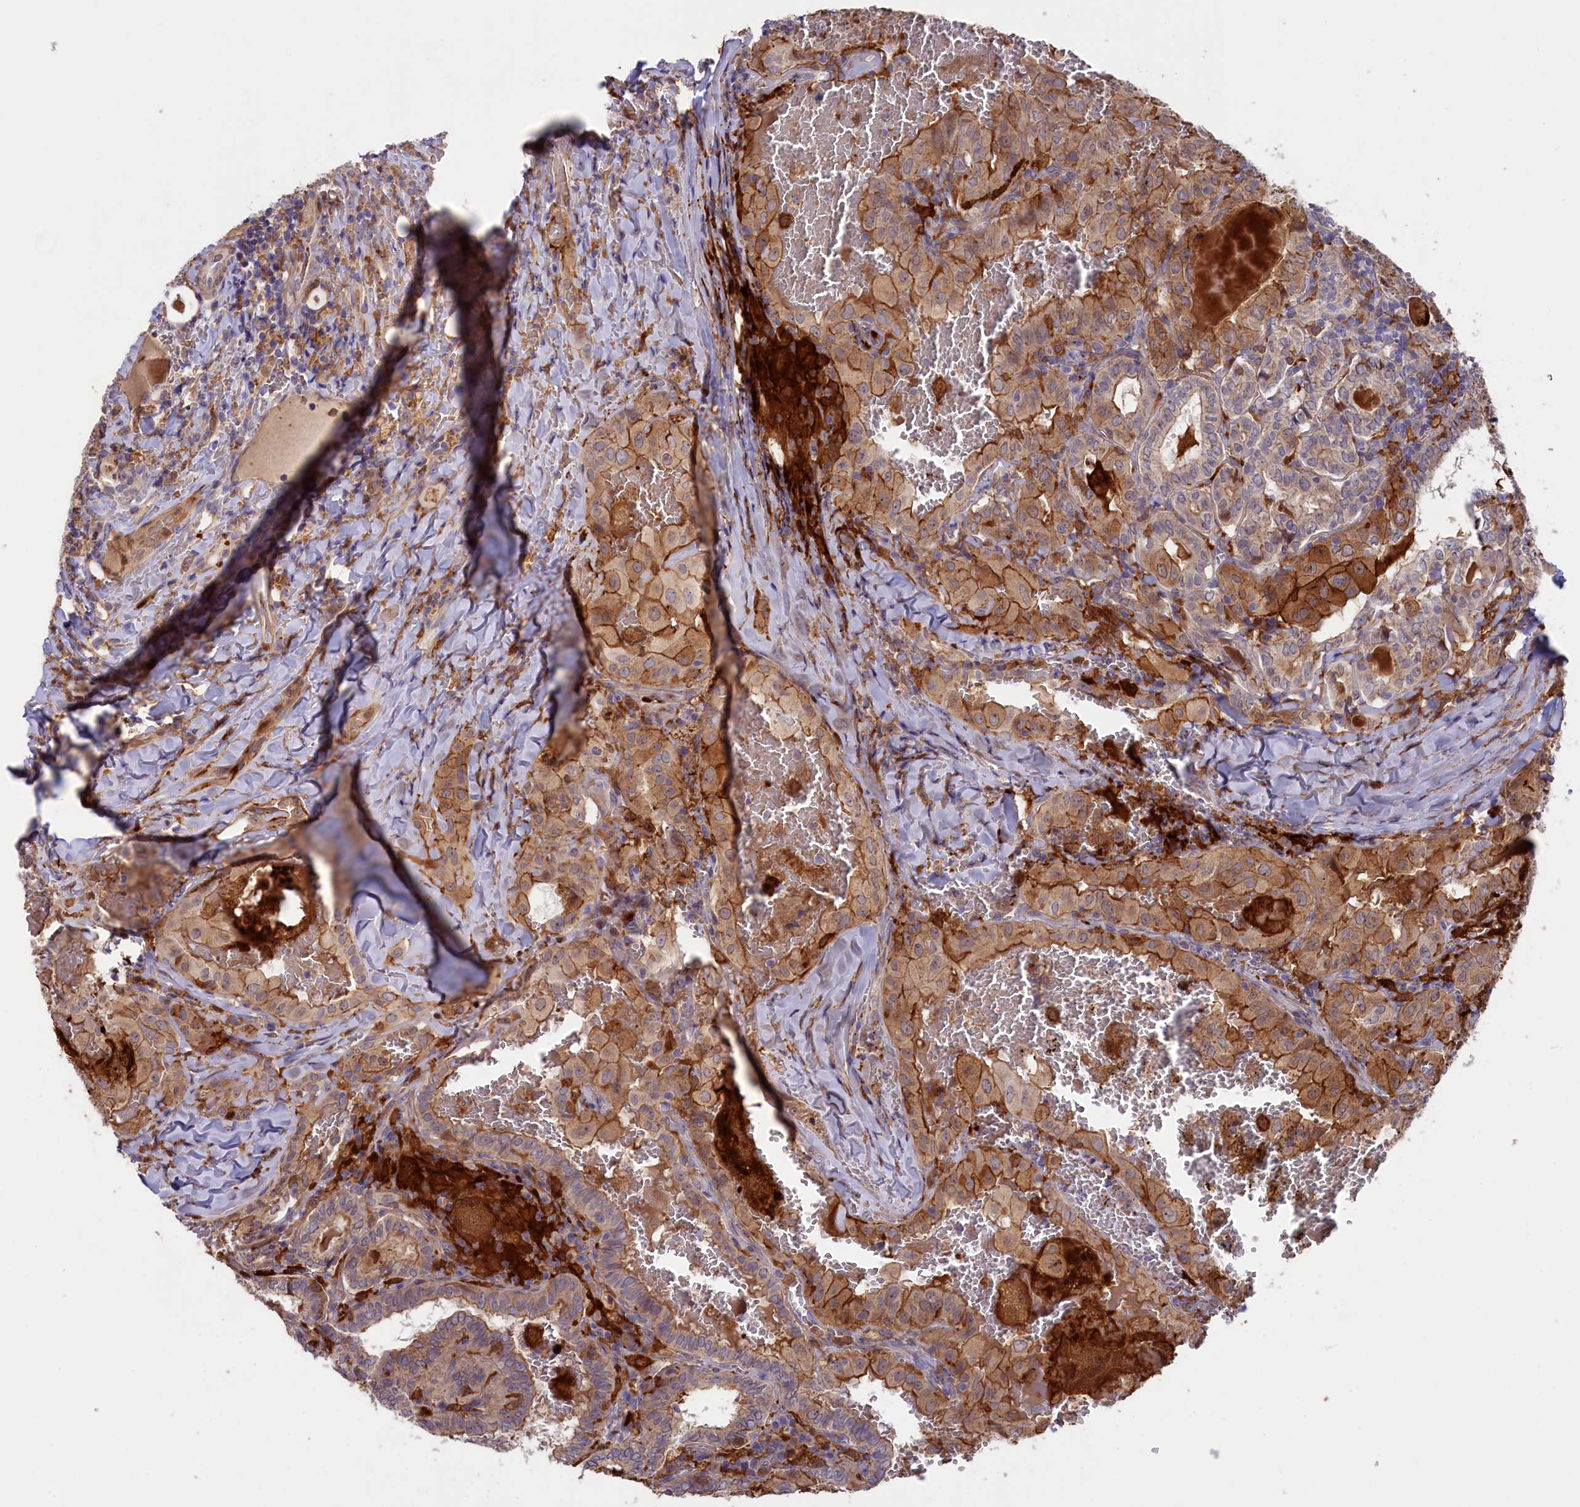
{"staining": {"intensity": "moderate", "quantity": "25%-75%", "location": "cytoplasmic/membranous"}, "tissue": "thyroid cancer", "cell_type": "Tumor cells", "image_type": "cancer", "snomed": [{"axis": "morphology", "description": "Papillary adenocarcinoma, NOS"}, {"axis": "topography", "description": "Thyroid gland"}], "caption": "Immunohistochemistry (IHC) histopathology image of human papillary adenocarcinoma (thyroid) stained for a protein (brown), which displays medium levels of moderate cytoplasmic/membranous expression in approximately 25%-75% of tumor cells.", "gene": "FERMT1", "patient": {"sex": "female", "age": 72}}